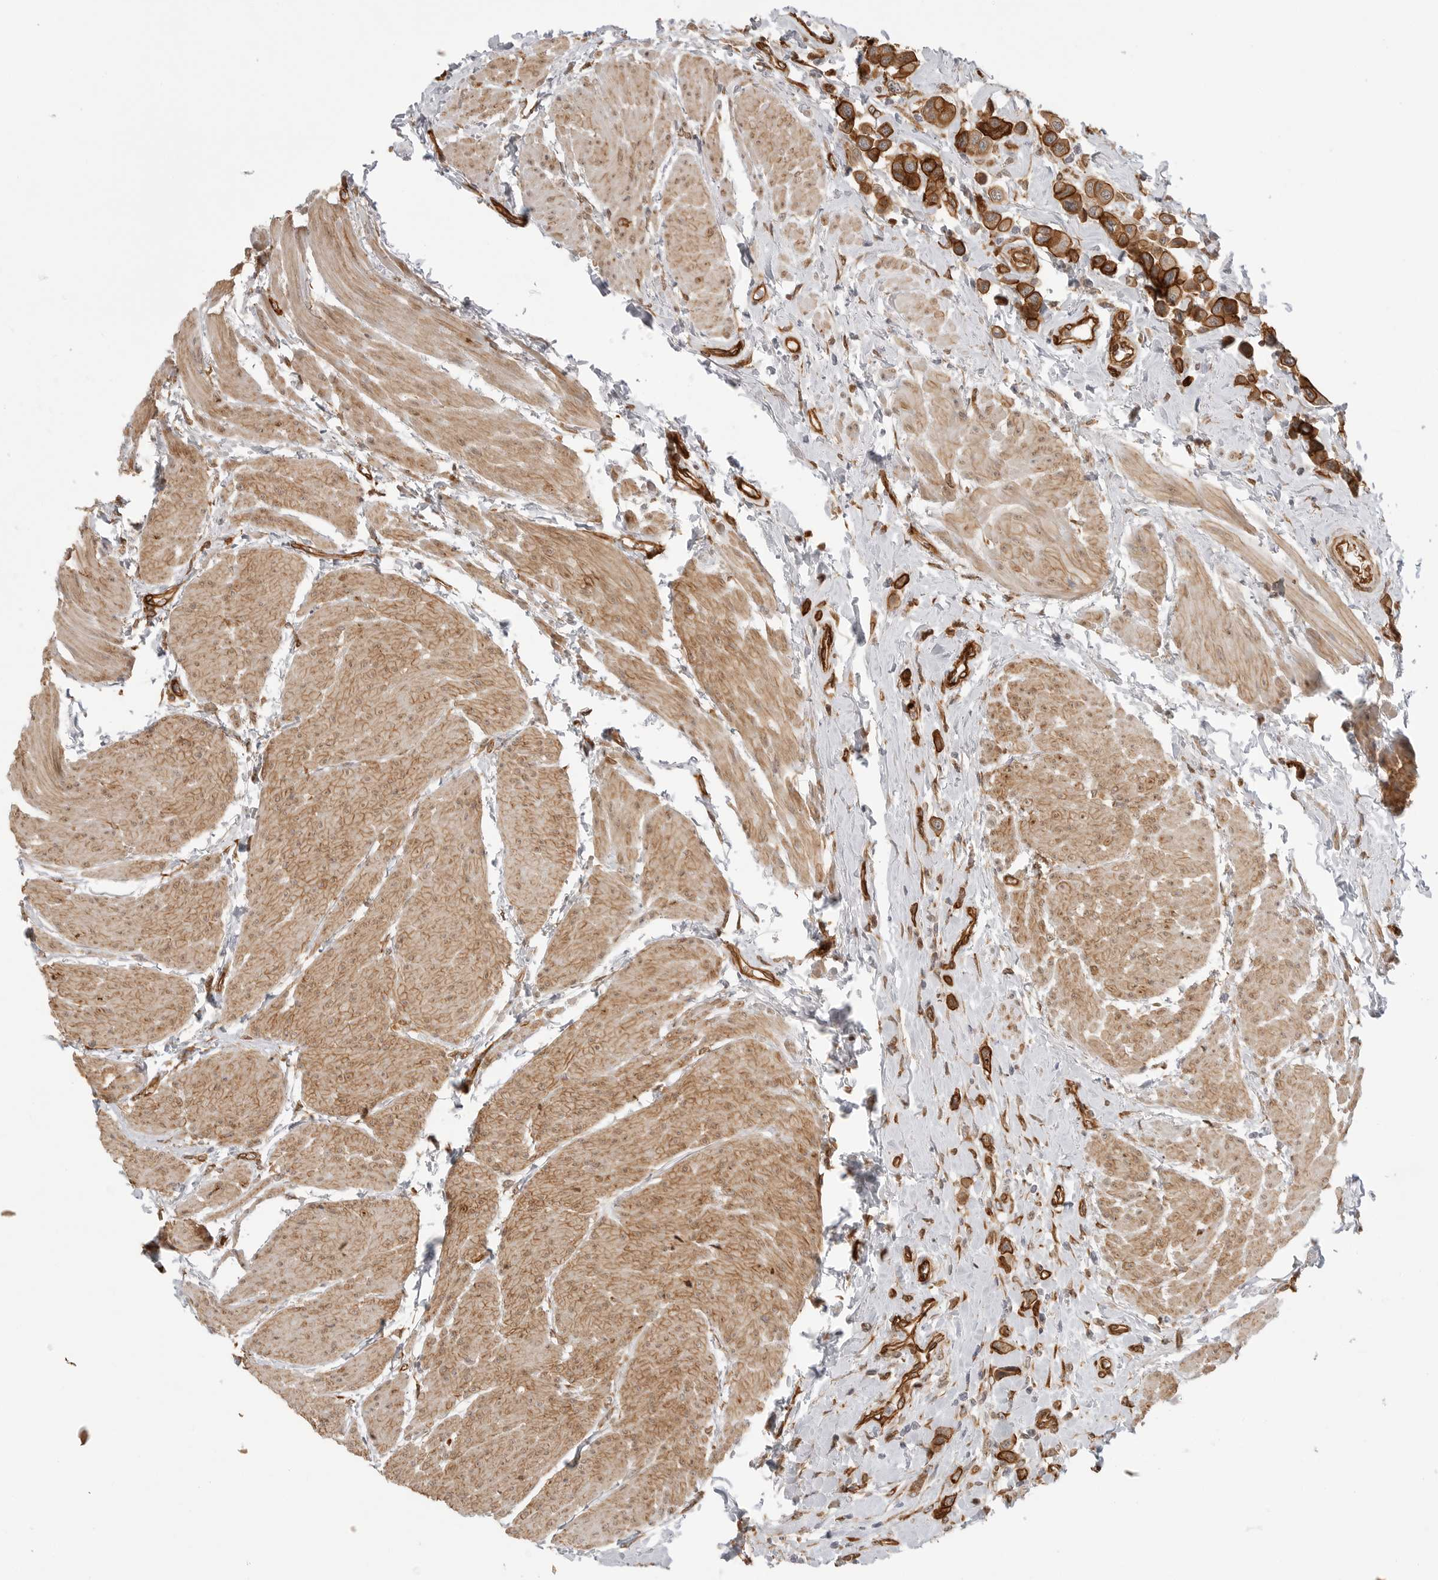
{"staining": {"intensity": "strong", "quantity": ">75%", "location": "cytoplasmic/membranous"}, "tissue": "urothelial cancer", "cell_type": "Tumor cells", "image_type": "cancer", "snomed": [{"axis": "morphology", "description": "Urothelial carcinoma, High grade"}, {"axis": "topography", "description": "Urinary bladder"}], "caption": "A high-resolution image shows IHC staining of urothelial cancer, which demonstrates strong cytoplasmic/membranous staining in approximately >75% of tumor cells. Nuclei are stained in blue.", "gene": "ATOH7", "patient": {"sex": "male", "age": 50}}